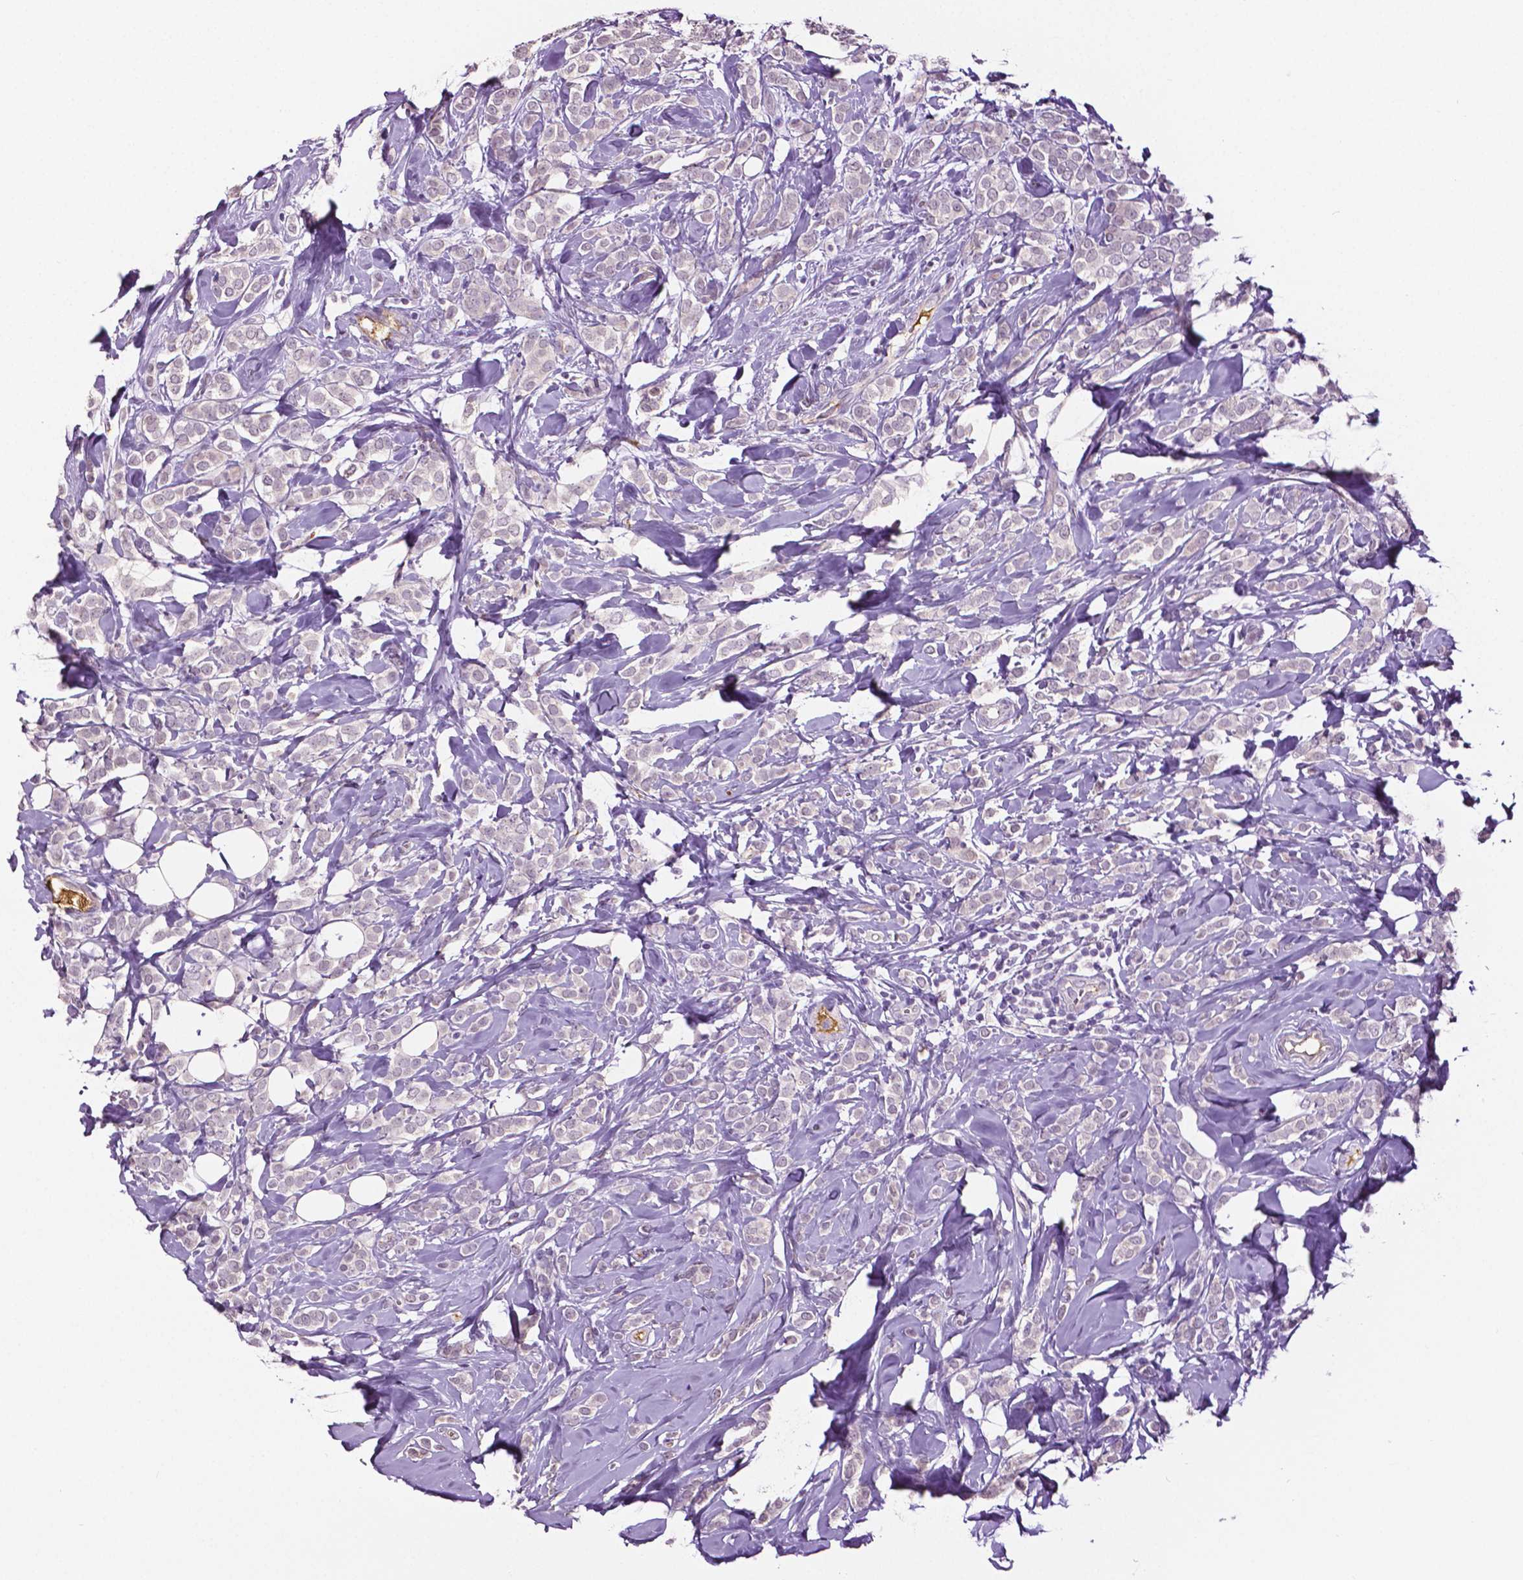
{"staining": {"intensity": "negative", "quantity": "none", "location": "none"}, "tissue": "breast cancer", "cell_type": "Tumor cells", "image_type": "cancer", "snomed": [{"axis": "morphology", "description": "Lobular carcinoma"}, {"axis": "topography", "description": "Breast"}], "caption": "The photomicrograph displays no staining of tumor cells in lobular carcinoma (breast).", "gene": "PTPN5", "patient": {"sex": "female", "age": 49}}